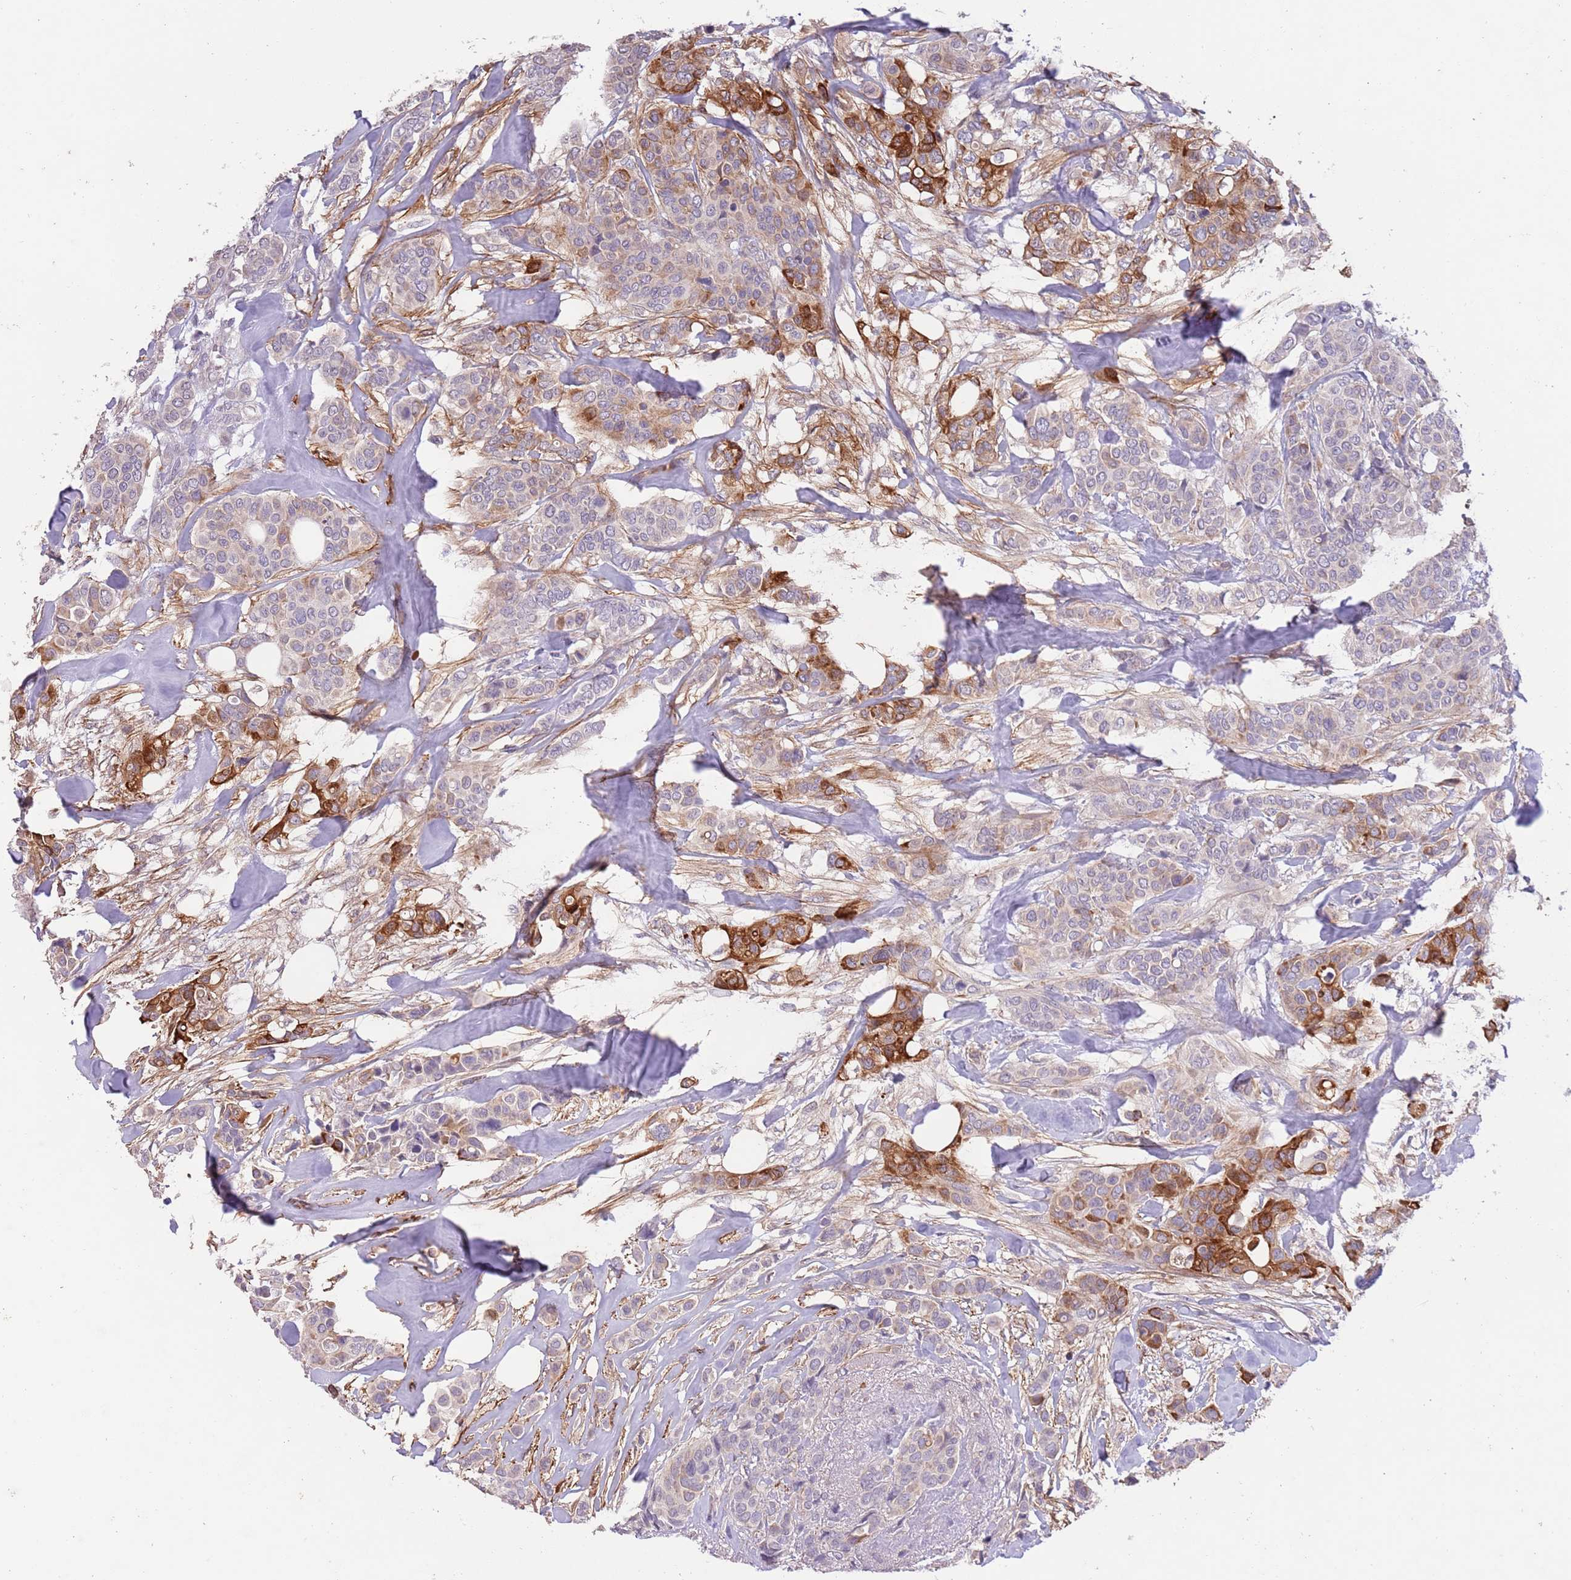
{"staining": {"intensity": "strong", "quantity": "<25%", "location": "cytoplasmic/membranous"}, "tissue": "breast cancer", "cell_type": "Tumor cells", "image_type": "cancer", "snomed": [{"axis": "morphology", "description": "Lobular carcinoma"}, {"axis": "topography", "description": "Breast"}], "caption": "High-power microscopy captured an IHC image of breast lobular carcinoma, revealing strong cytoplasmic/membranous positivity in about <25% of tumor cells.", "gene": "ZNF658", "patient": {"sex": "female", "age": 51}}